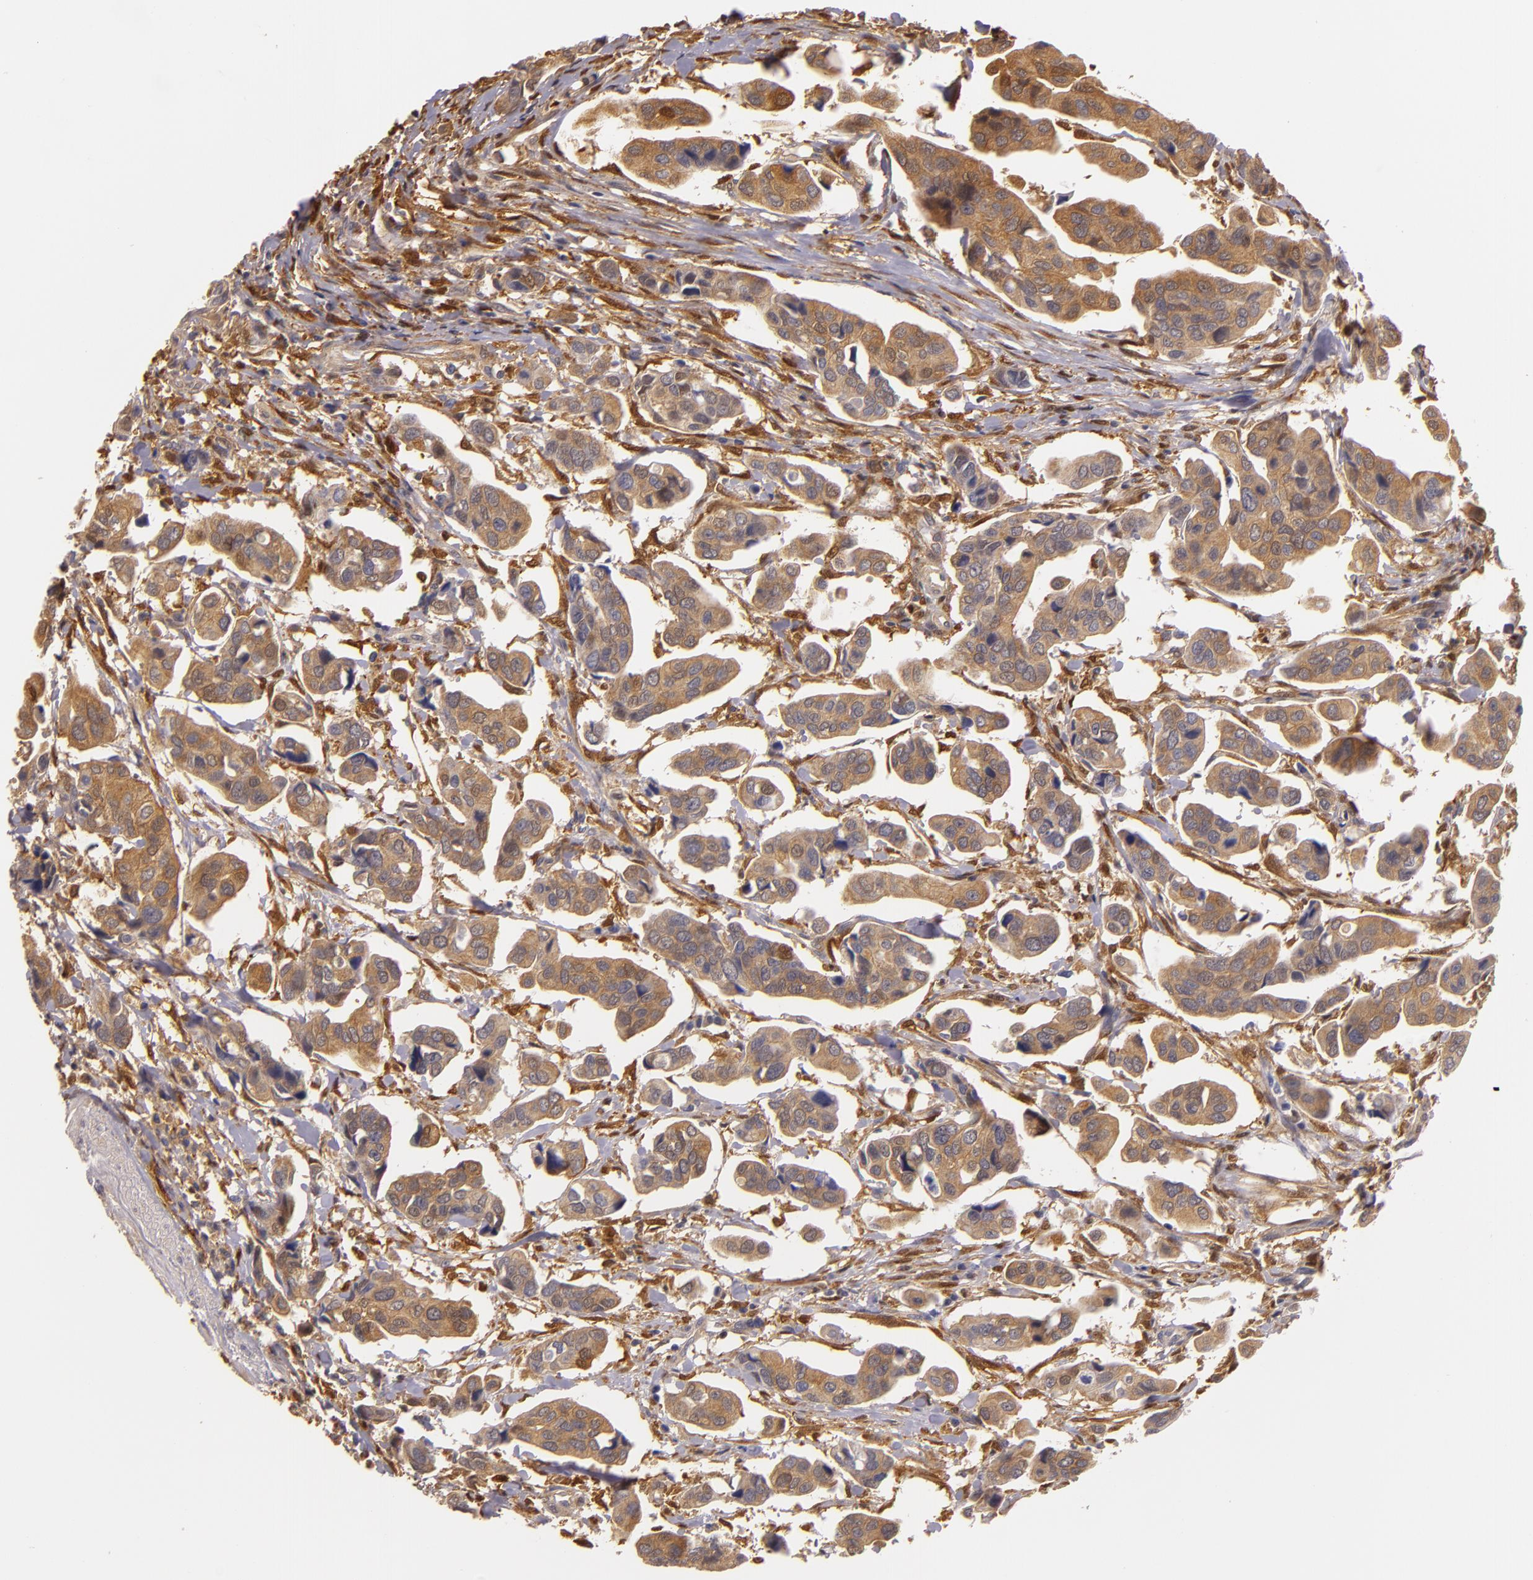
{"staining": {"intensity": "moderate", "quantity": ">75%", "location": "cytoplasmic/membranous"}, "tissue": "urothelial cancer", "cell_type": "Tumor cells", "image_type": "cancer", "snomed": [{"axis": "morphology", "description": "Adenocarcinoma, NOS"}, {"axis": "topography", "description": "Urinary bladder"}], "caption": "High-power microscopy captured an immunohistochemistry photomicrograph of adenocarcinoma, revealing moderate cytoplasmic/membranous staining in approximately >75% of tumor cells.", "gene": "TOM1", "patient": {"sex": "male", "age": 61}}